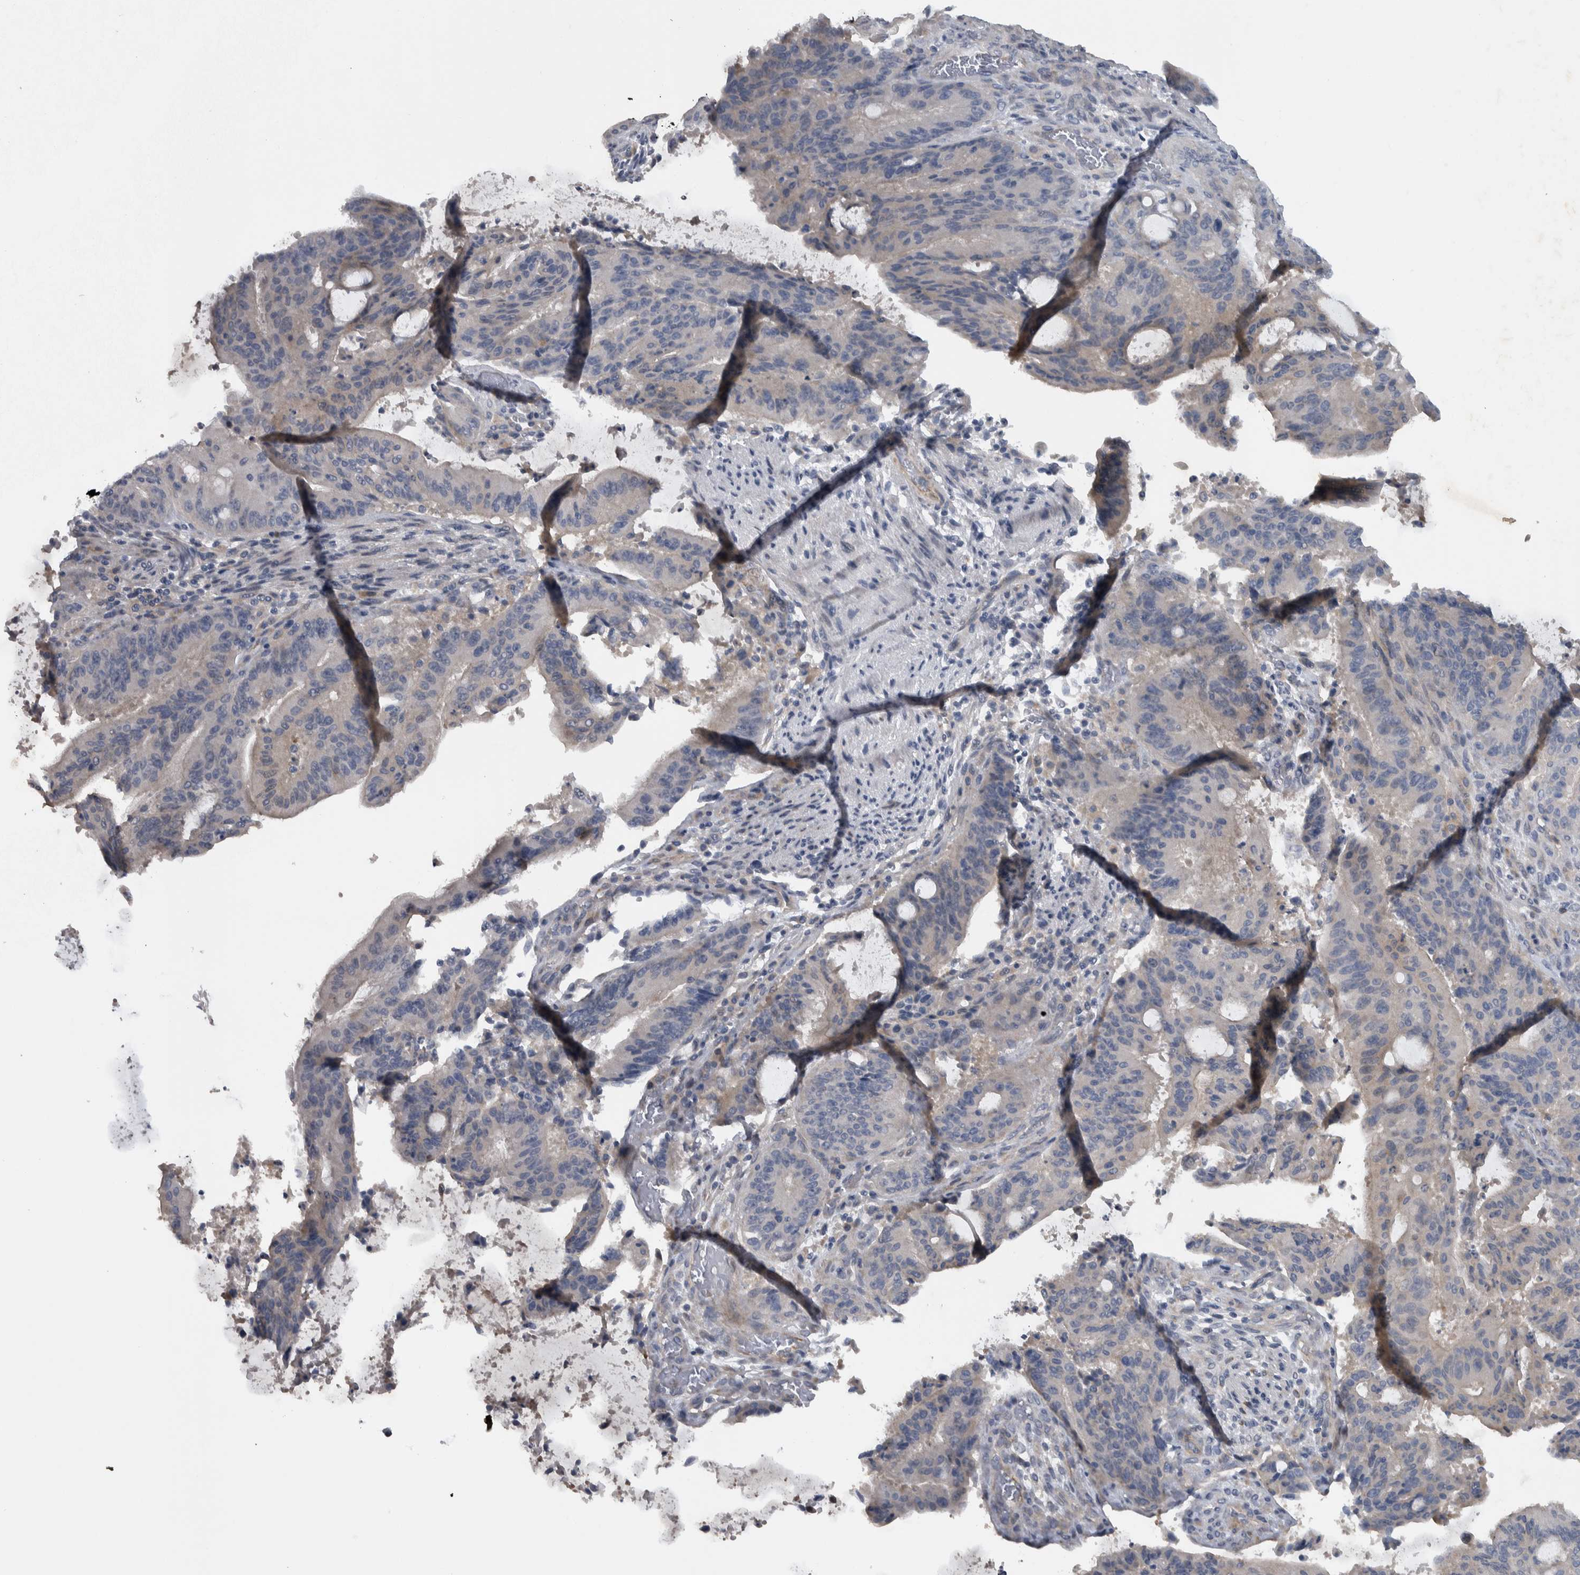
{"staining": {"intensity": "negative", "quantity": "none", "location": "none"}, "tissue": "liver cancer", "cell_type": "Tumor cells", "image_type": "cancer", "snomed": [{"axis": "morphology", "description": "Normal tissue, NOS"}, {"axis": "morphology", "description": "Cholangiocarcinoma"}, {"axis": "topography", "description": "Liver"}, {"axis": "topography", "description": "Peripheral nerve tissue"}], "caption": "This photomicrograph is of liver cancer (cholangiocarcinoma) stained with IHC to label a protein in brown with the nuclei are counter-stained blue. There is no expression in tumor cells.", "gene": "NT5C2", "patient": {"sex": "female", "age": 73}}